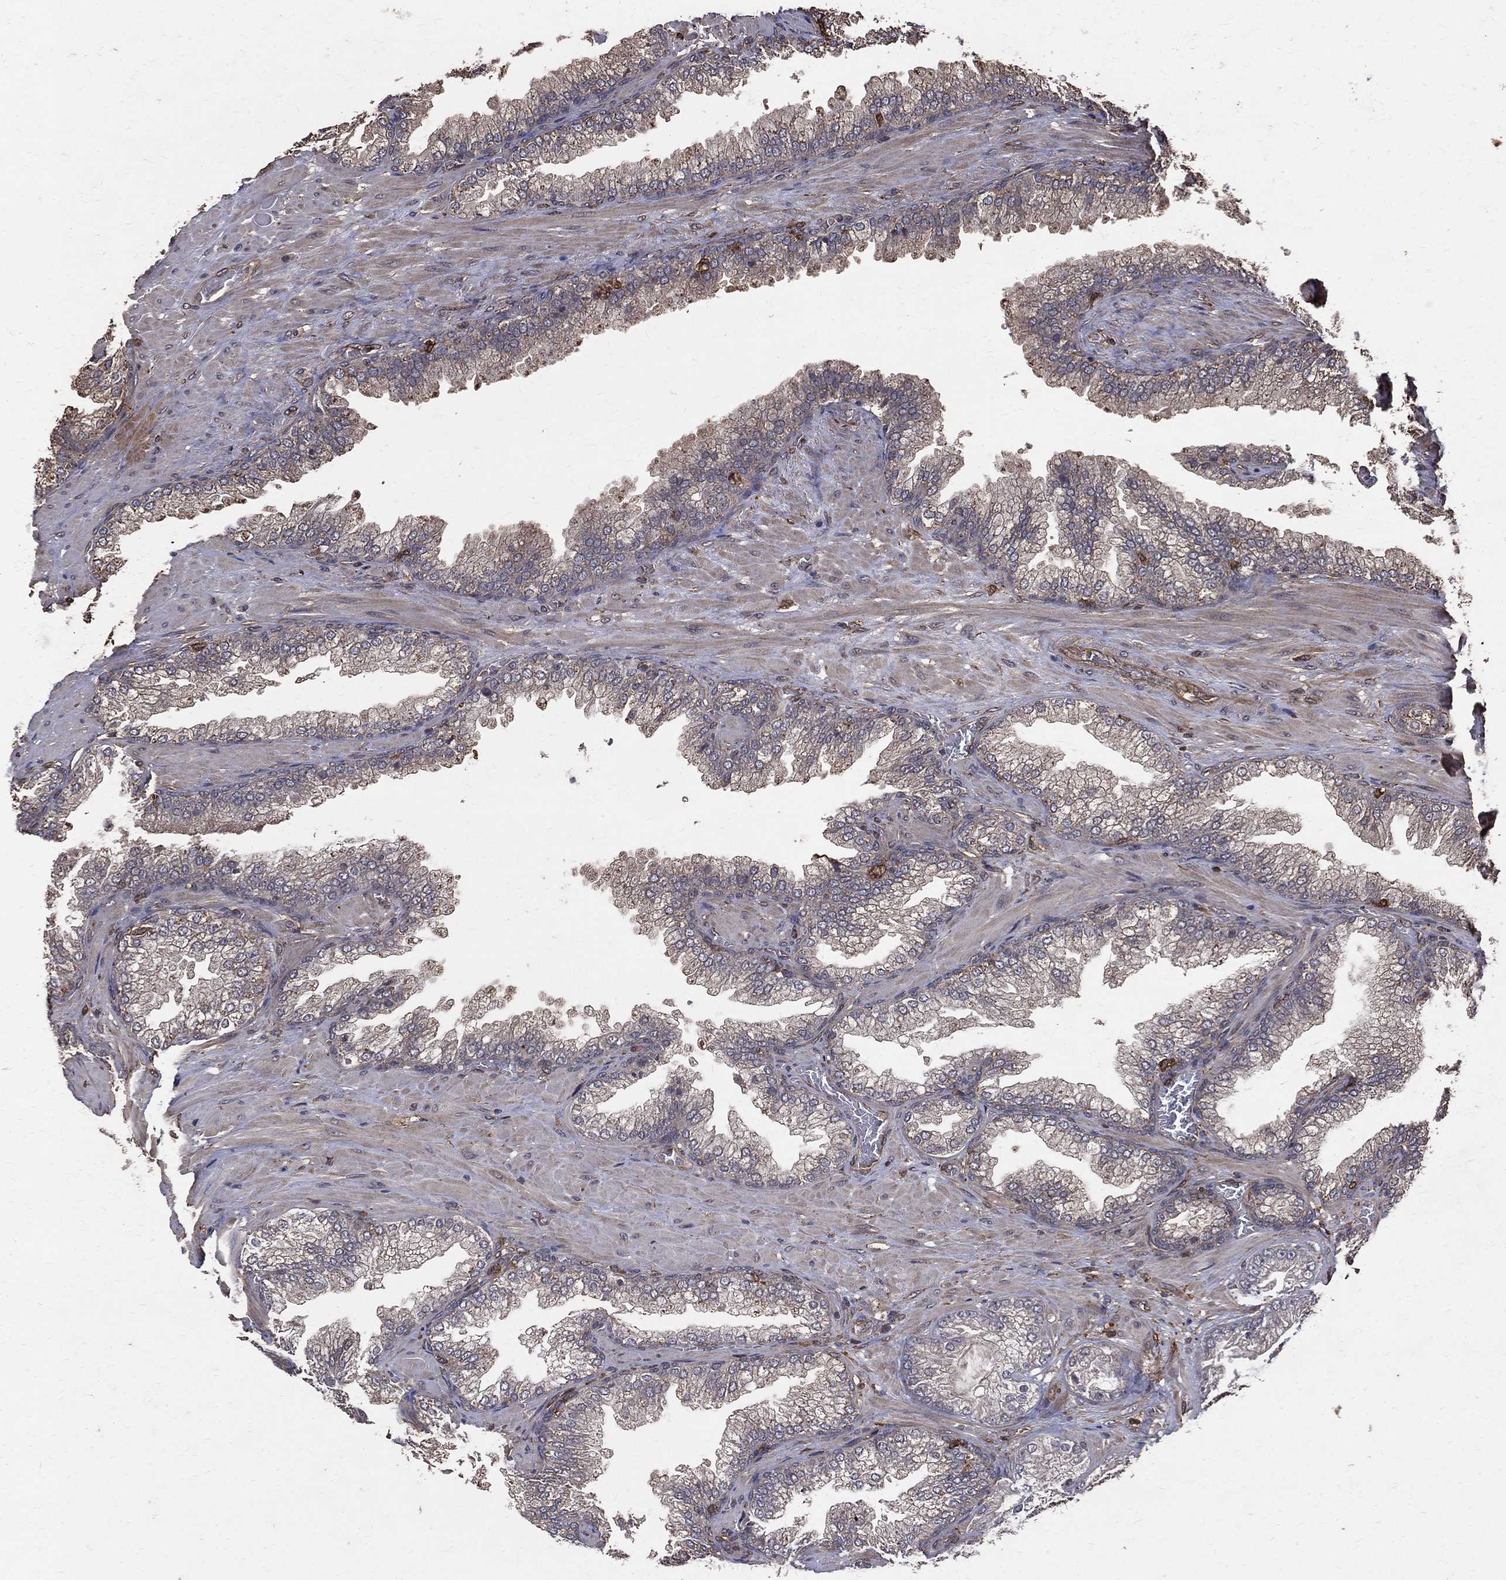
{"staining": {"intensity": "negative", "quantity": "none", "location": "none"}, "tissue": "prostate cancer", "cell_type": "Tumor cells", "image_type": "cancer", "snomed": [{"axis": "morphology", "description": "Adenocarcinoma, Low grade"}, {"axis": "topography", "description": "Prostate"}], "caption": "Tumor cells show no significant positivity in prostate cancer.", "gene": "DPYSL2", "patient": {"sex": "male", "age": 57}}